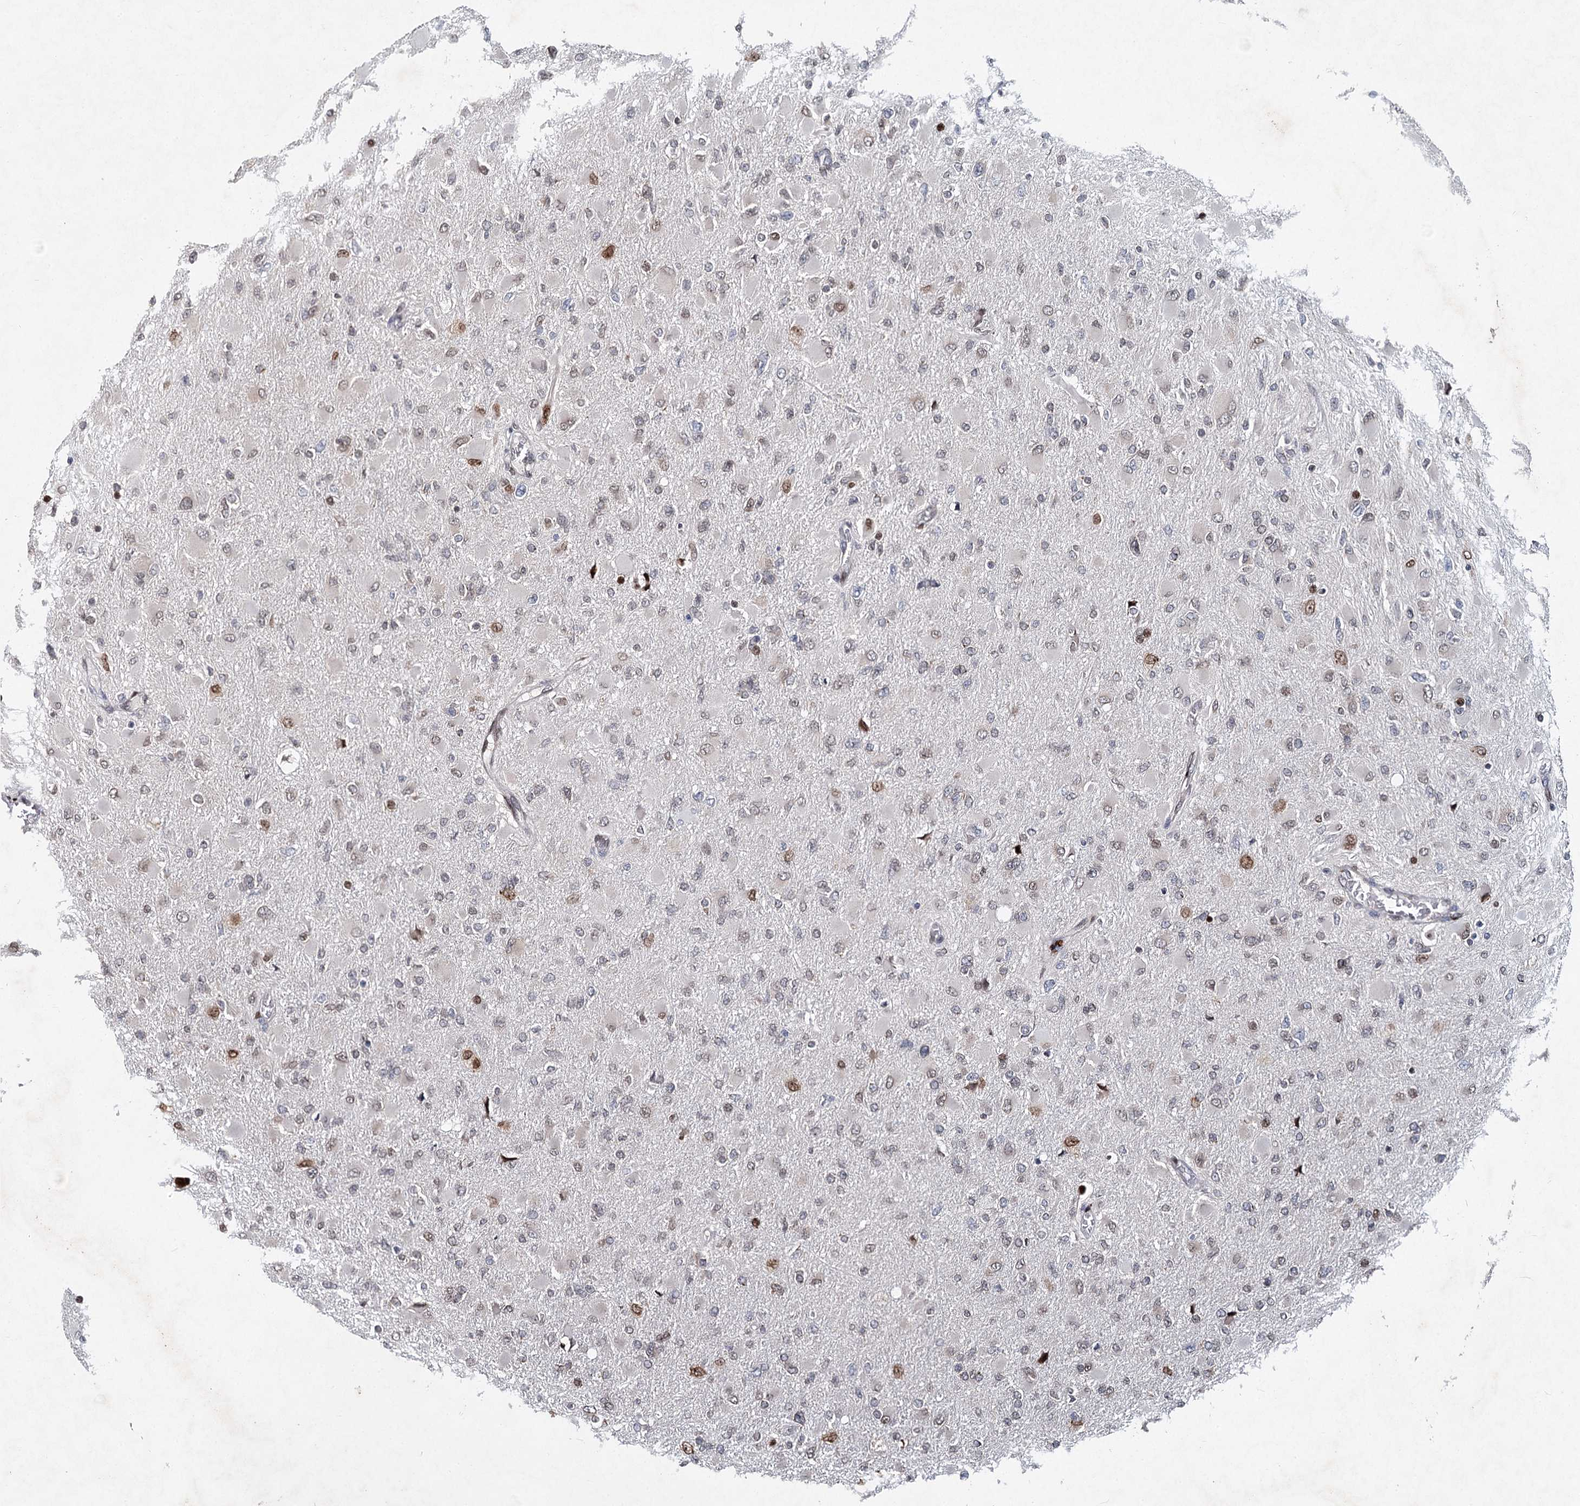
{"staining": {"intensity": "moderate", "quantity": "<25%", "location": "nuclear"}, "tissue": "glioma", "cell_type": "Tumor cells", "image_type": "cancer", "snomed": [{"axis": "morphology", "description": "Glioma, malignant, High grade"}, {"axis": "topography", "description": "Cerebral cortex"}], "caption": "Protein staining of malignant high-grade glioma tissue reveals moderate nuclear expression in approximately <25% of tumor cells.", "gene": "FRMD4A", "patient": {"sex": "female", "age": 36}}